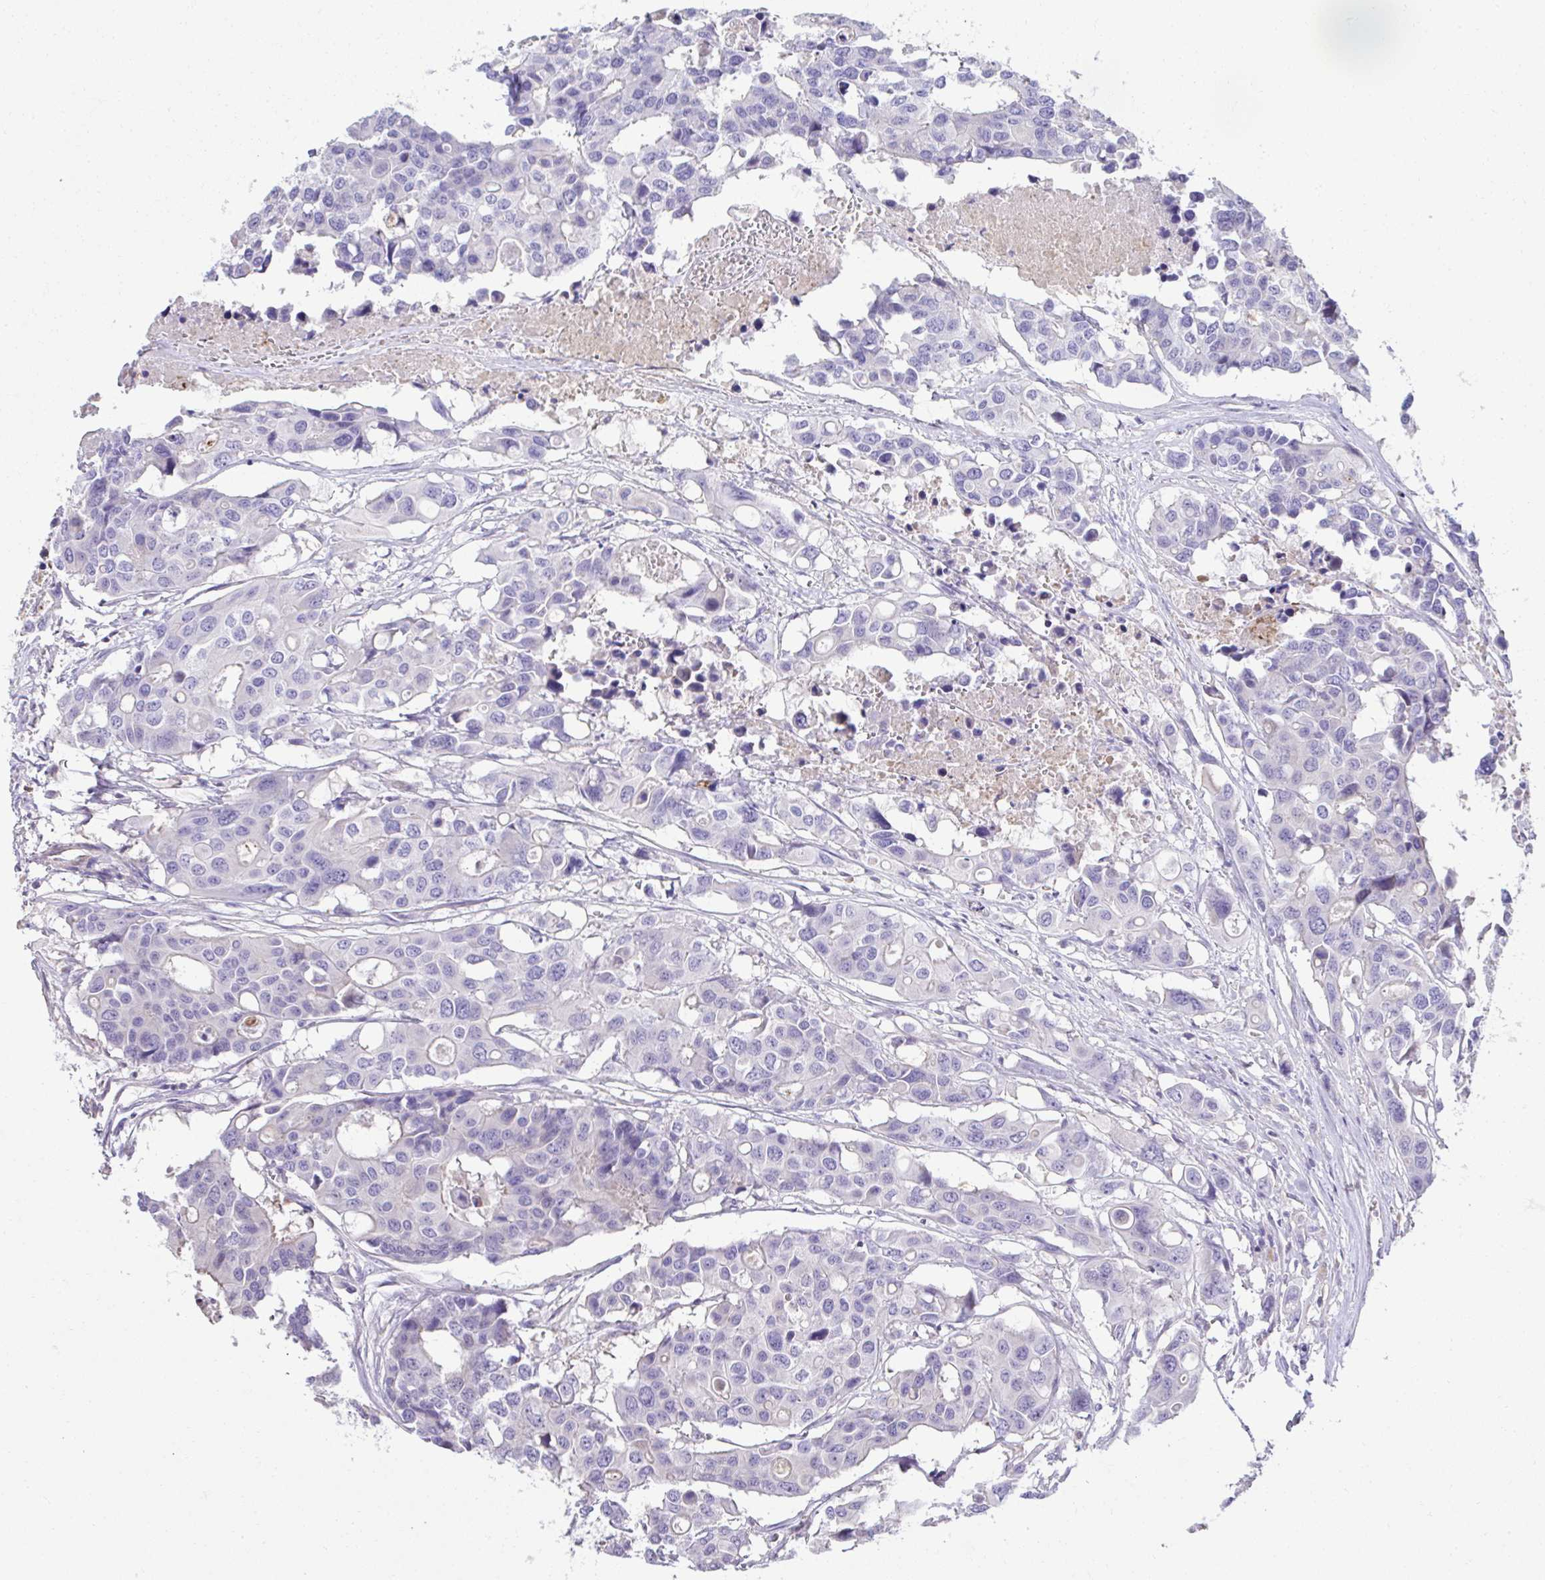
{"staining": {"intensity": "negative", "quantity": "none", "location": "none"}, "tissue": "colorectal cancer", "cell_type": "Tumor cells", "image_type": "cancer", "snomed": [{"axis": "morphology", "description": "Adenocarcinoma, NOS"}, {"axis": "topography", "description": "Colon"}], "caption": "The photomicrograph exhibits no significant positivity in tumor cells of colorectal adenocarcinoma. (DAB immunohistochemistry visualized using brightfield microscopy, high magnification).", "gene": "CCDC85C", "patient": {"sex": "male", "age": 77}}